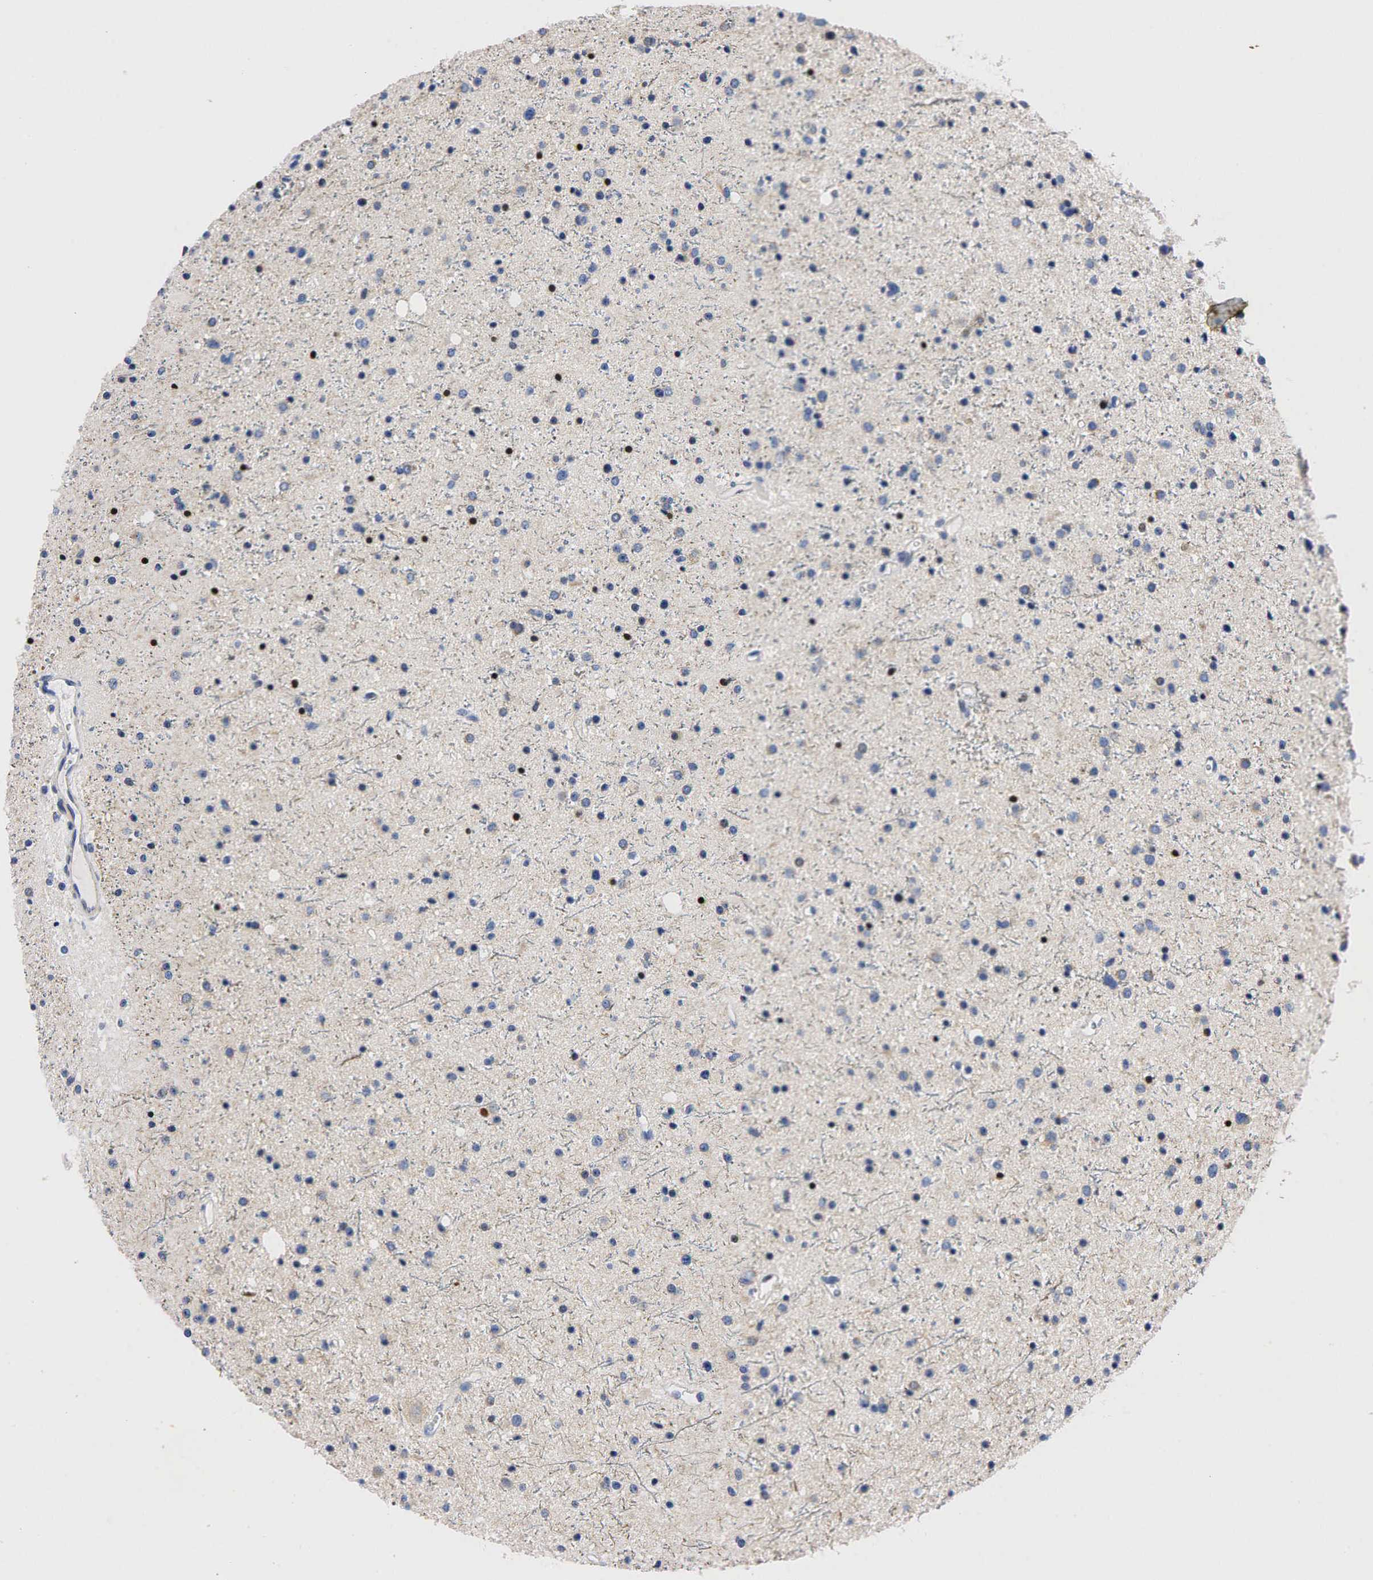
{"staining": {"intensity": "strong", "quantity": "25%-75%", "location": "nuclear"}, "tissue": "glioma", "cell_type": "Tumor cells", "image_type": "cancer", "snomed": [{"axis": "morphology", "description": "Glioma, malignant, Low grade"}, {"axis": "topography", "description": "Brain"}], "caption": "Immunohistochemistry (DAB) staining of human glioma shows strong nuclear protein expression in about 25%-75% of tumor cells.", "gene": "PGR", "patient": {"sex": "female", "age": 46}}